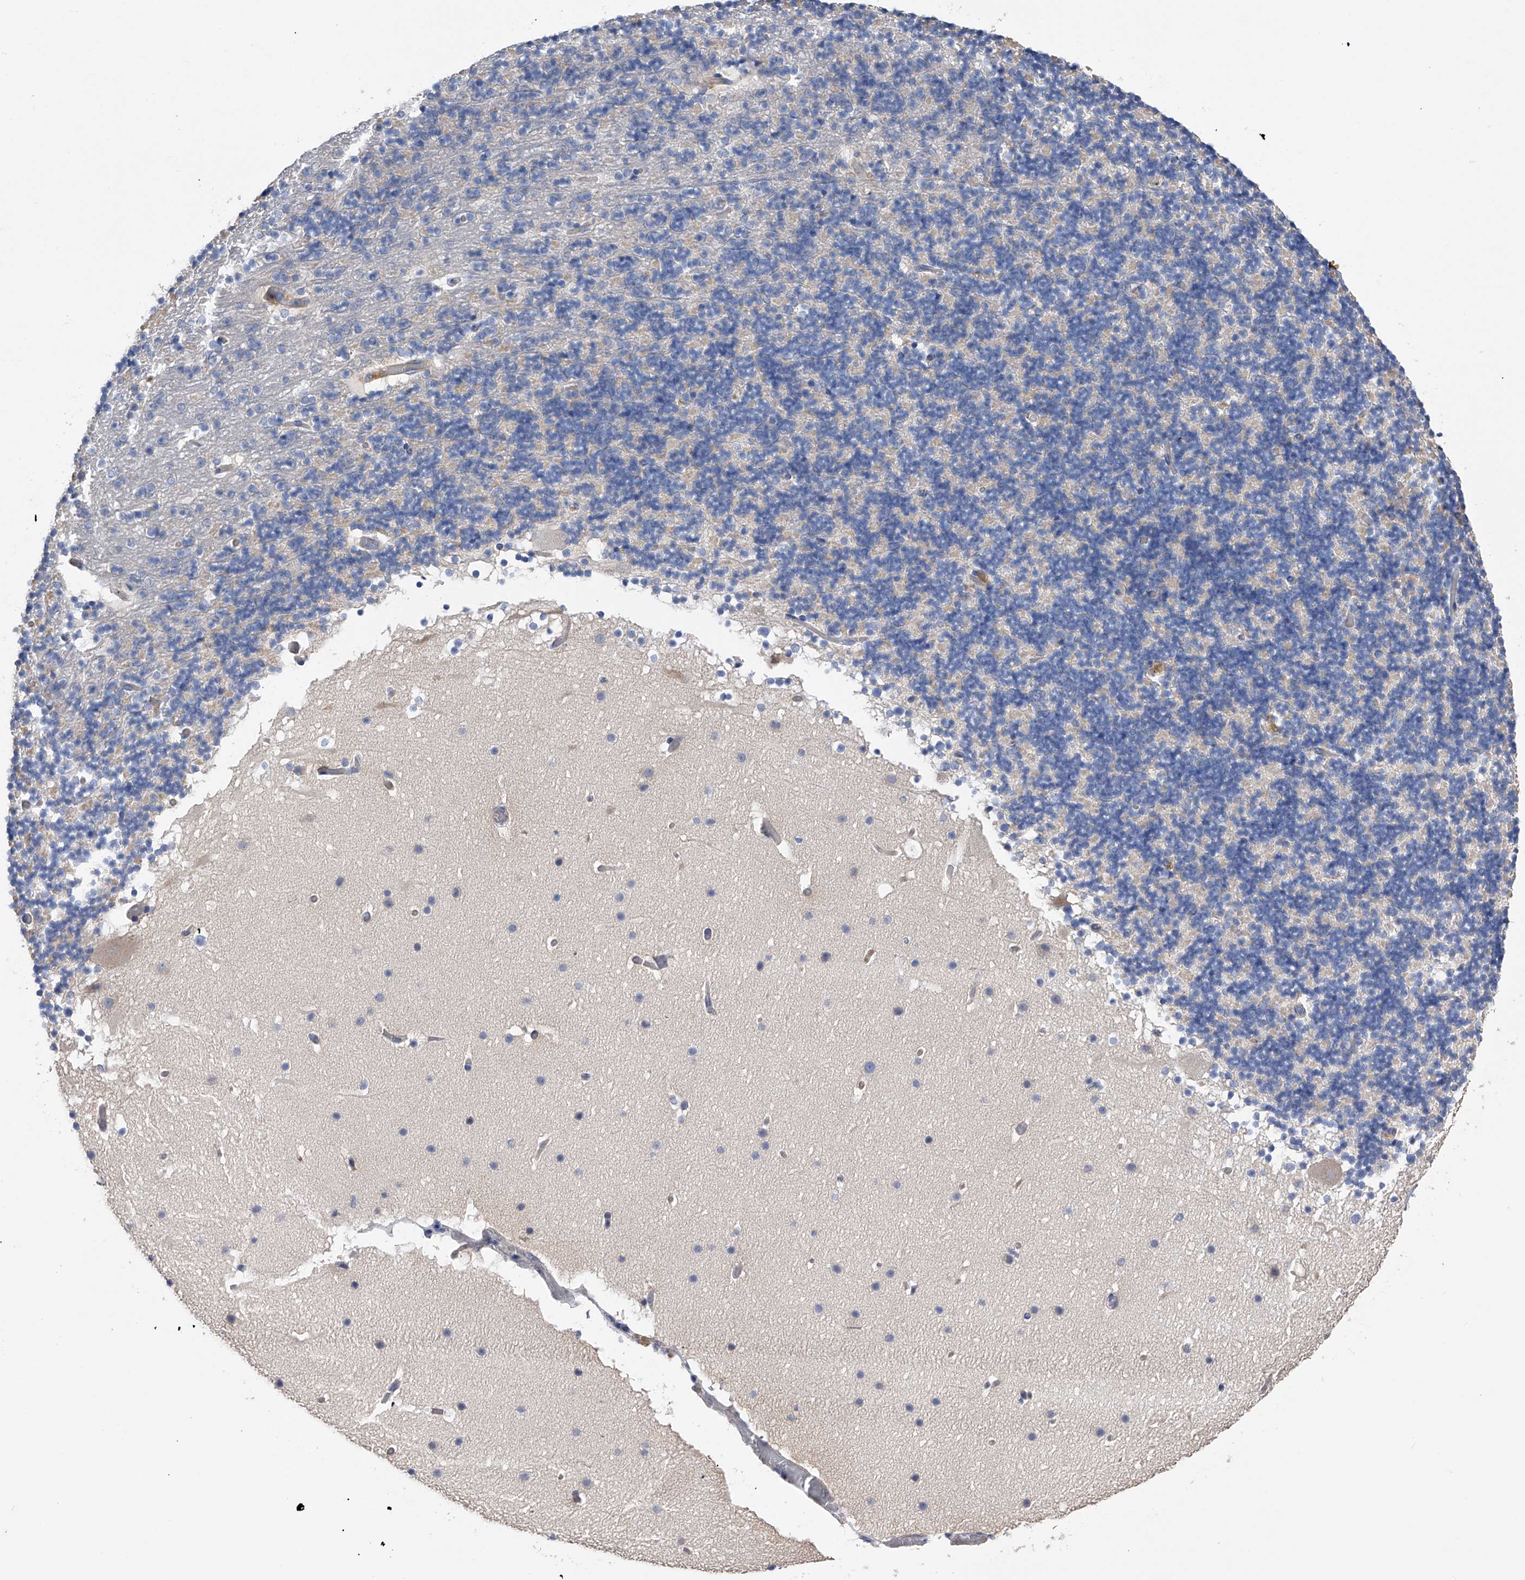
{"staining": {"intensity": "negative", "quantity": "none", "location": "none"}, "tissue": "cerebellum", "cell_type": "Cells in granular layer", "image_type": "normal", "snomed": [{"axis": "morphology", "description": "Normal tissue, NOS"}, {"axis": "topography", "description": "Cerebellum"}], "caption": "Immunohistochemical staining of benign cerebellum displays no significant expression in cells in granular layer.", "gene": "RWDD2A", "patient": {"sex": "male", "age": 57}}